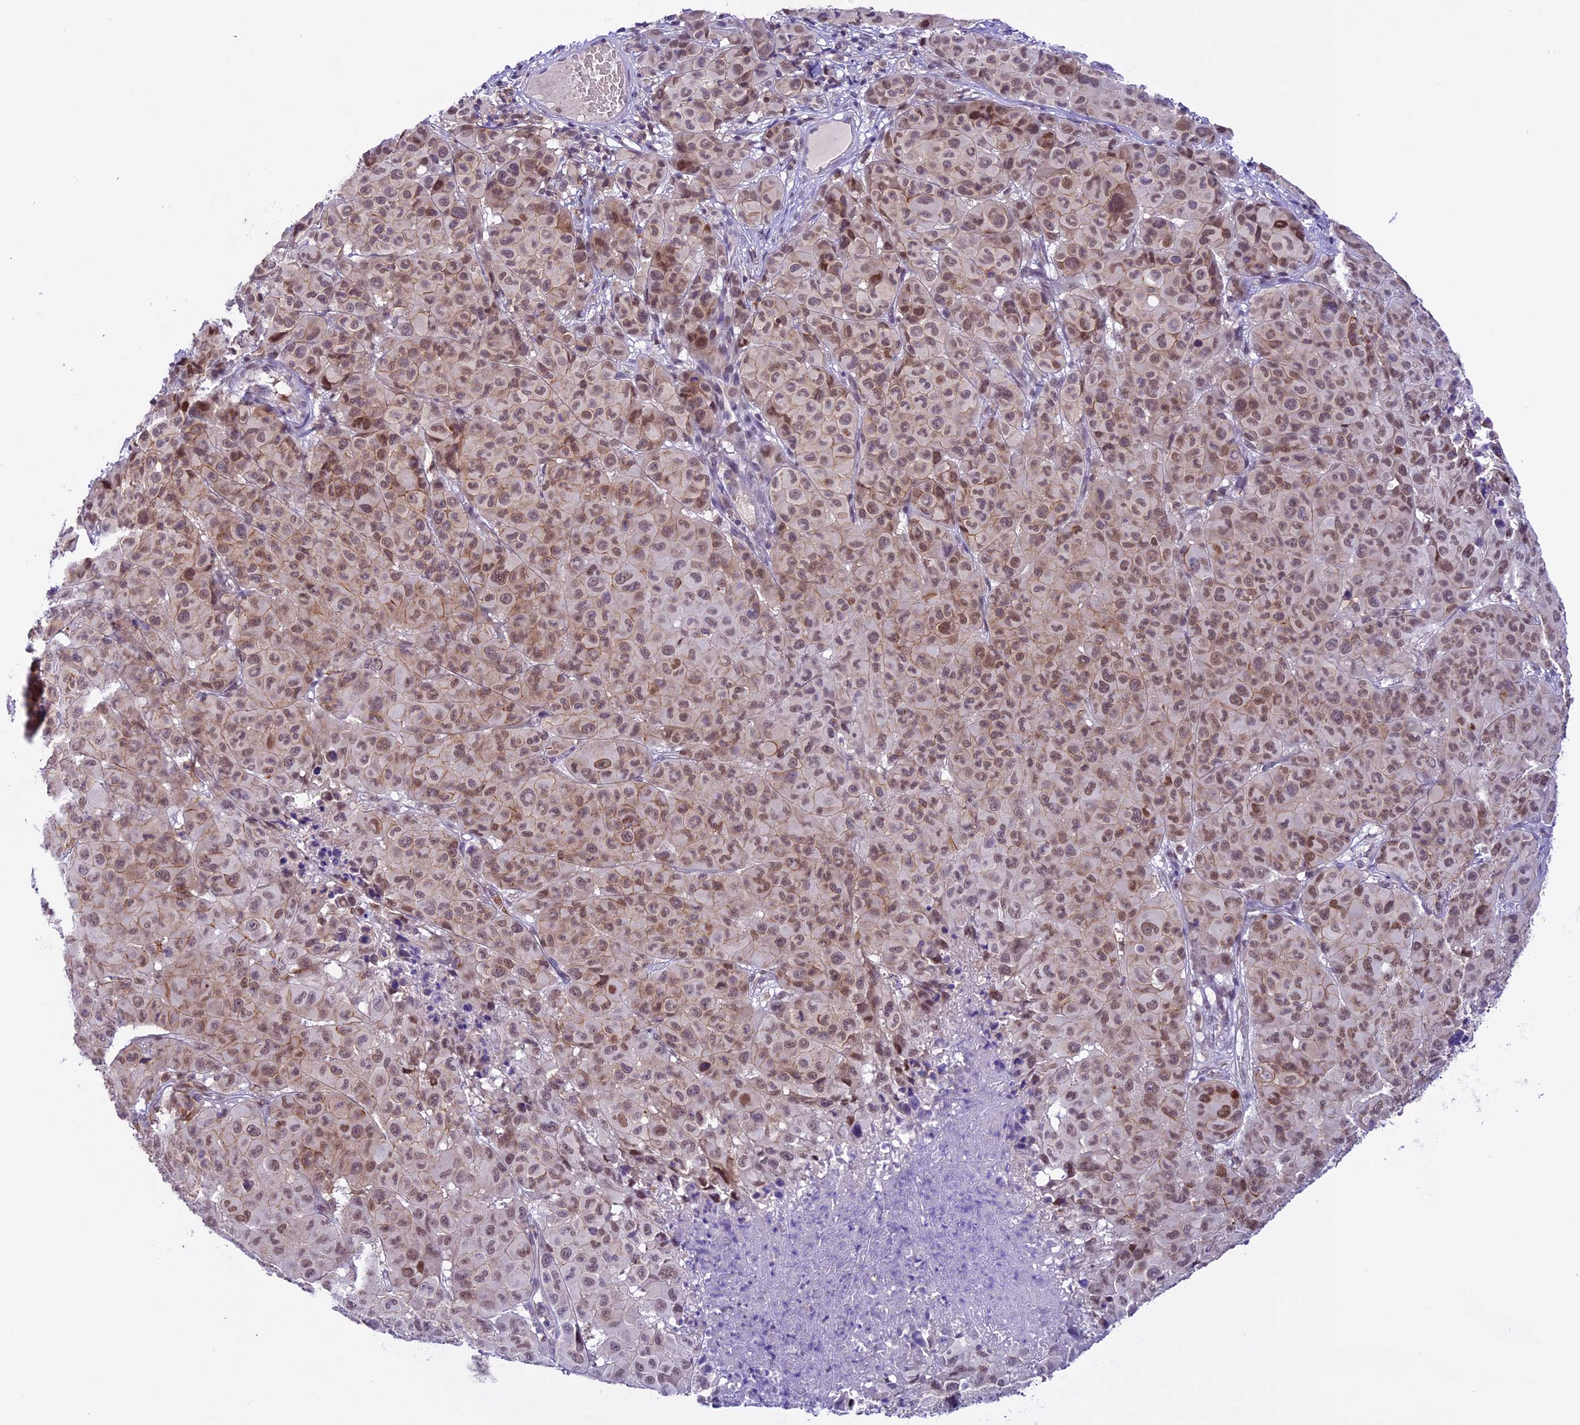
{"staining": {"intensity": "moderate", "quantity": ">75%", "location": "cytoplasmic/membranous,nuclear"}, "tissue": "melanoma", "cell_type": "Tumor cells", "image_type": "cancer", "snomed": [{"axis": "morphology", "description": "Malignant melanoma, NOS"}, {"axis": "topography", "description": "Skin"}], "caption": "Malignant melanoma was stained to show a protein in brown. There is medium levels of moderate cytoplasmic/membranous and nuclear expression in approximately >75% of tumor cells.", "gene": "SHKBP1", "patient": {"sex": "male", "age": 73}}